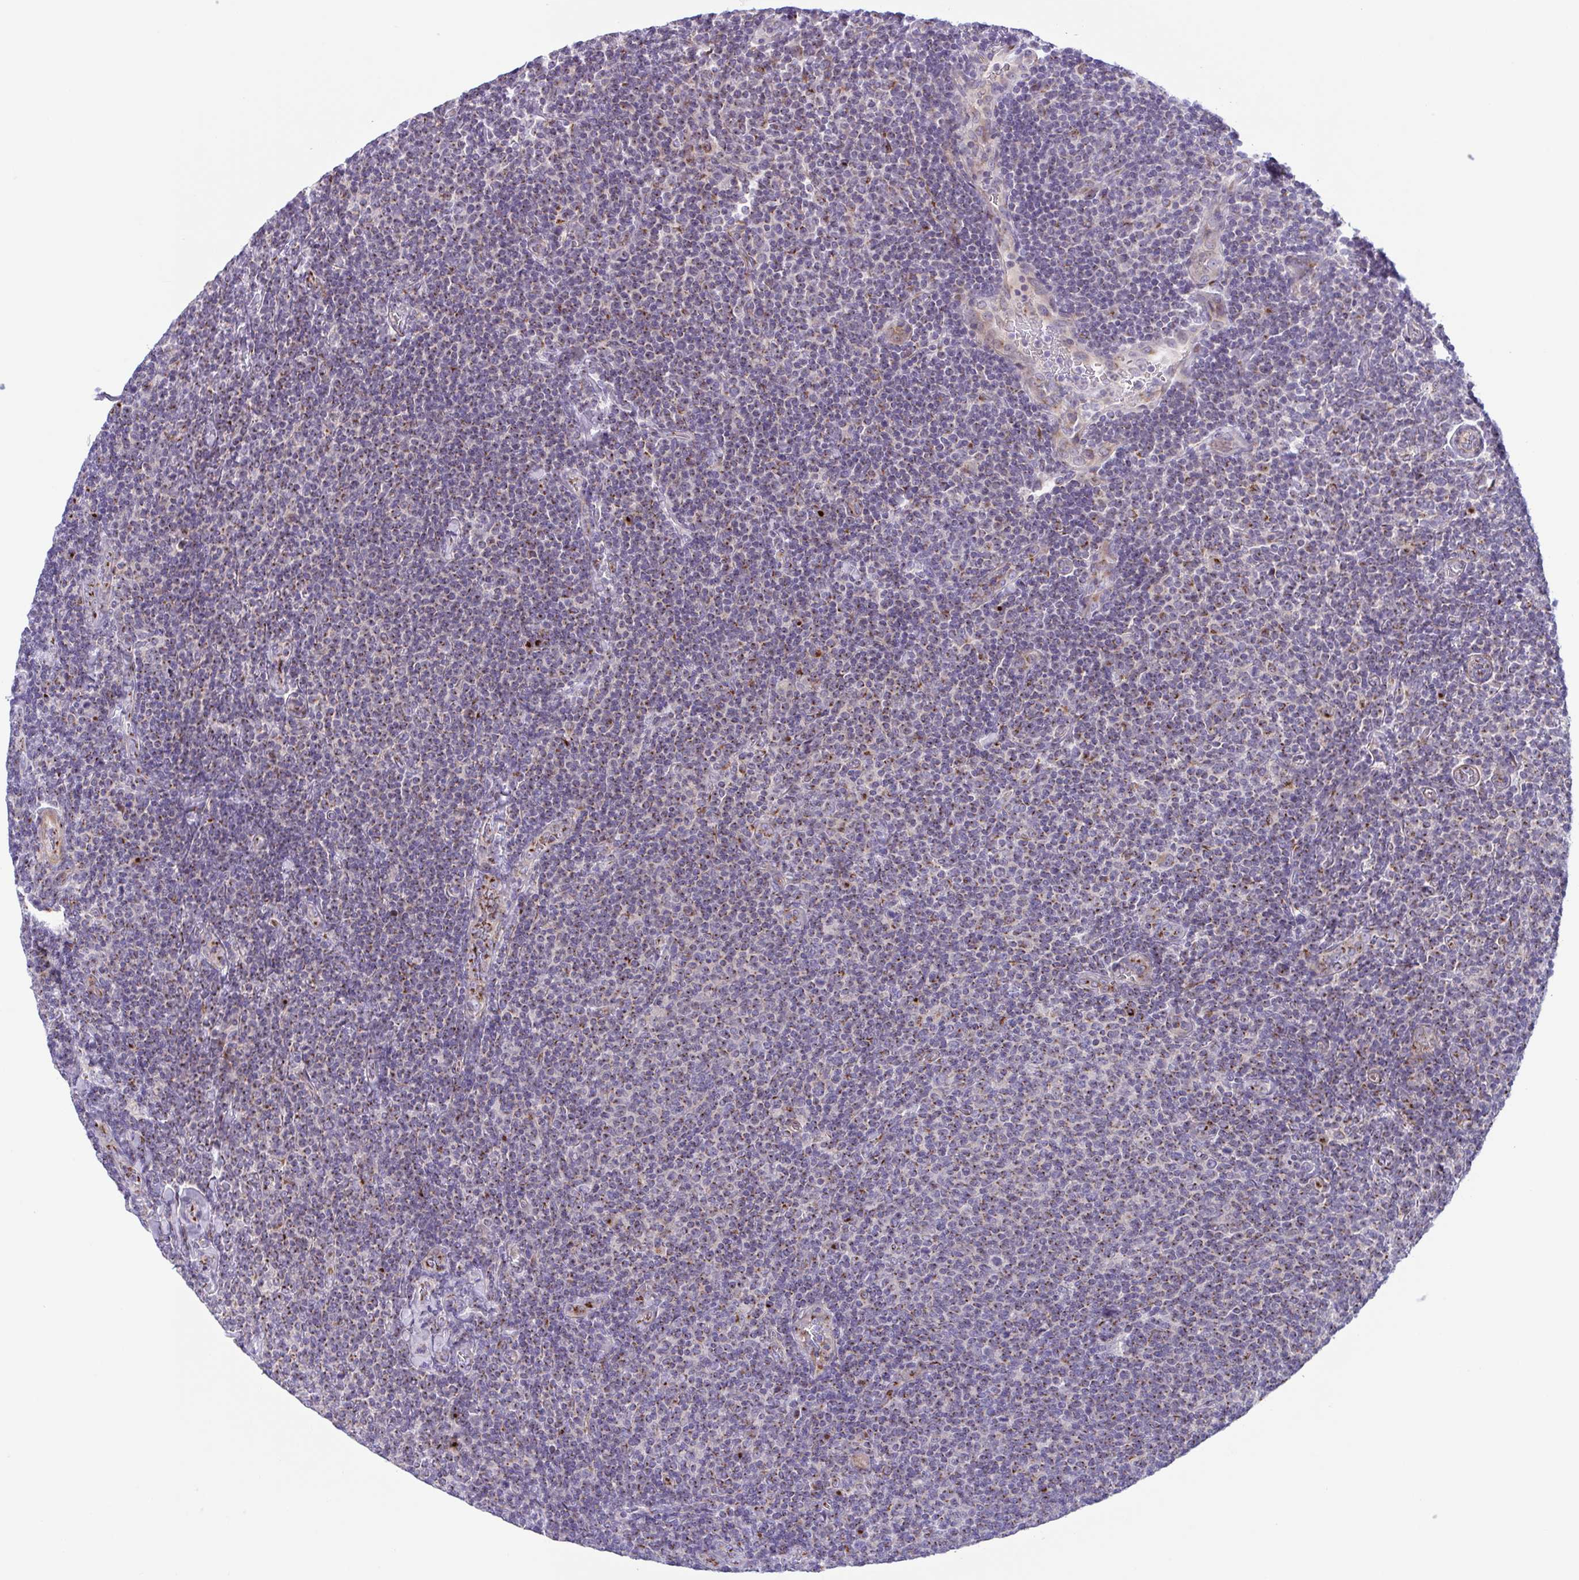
{"staining": {"intensity": "weak", "quantity": "25%-75%", "location": "cytoplasmic/membranous"}, "tissue": "lymphoma", "cell_type": "Tumor cells", "image_type": "cancer", "snomed": [{"axis": "morphology", "description": "Malignant lymphoma, non-Hodgkin's type, Low grade"}, {"axis": "topography", "description": "Lymph node"}], "caption": "There is low levels of weak cytoplasmic/membranous expression in tumor cells of lymphoma, as demonstrated by immunohistochemical staining (brown color).", "gene": "COL17A1", "patient": {"sex": "male", "age": 52}}